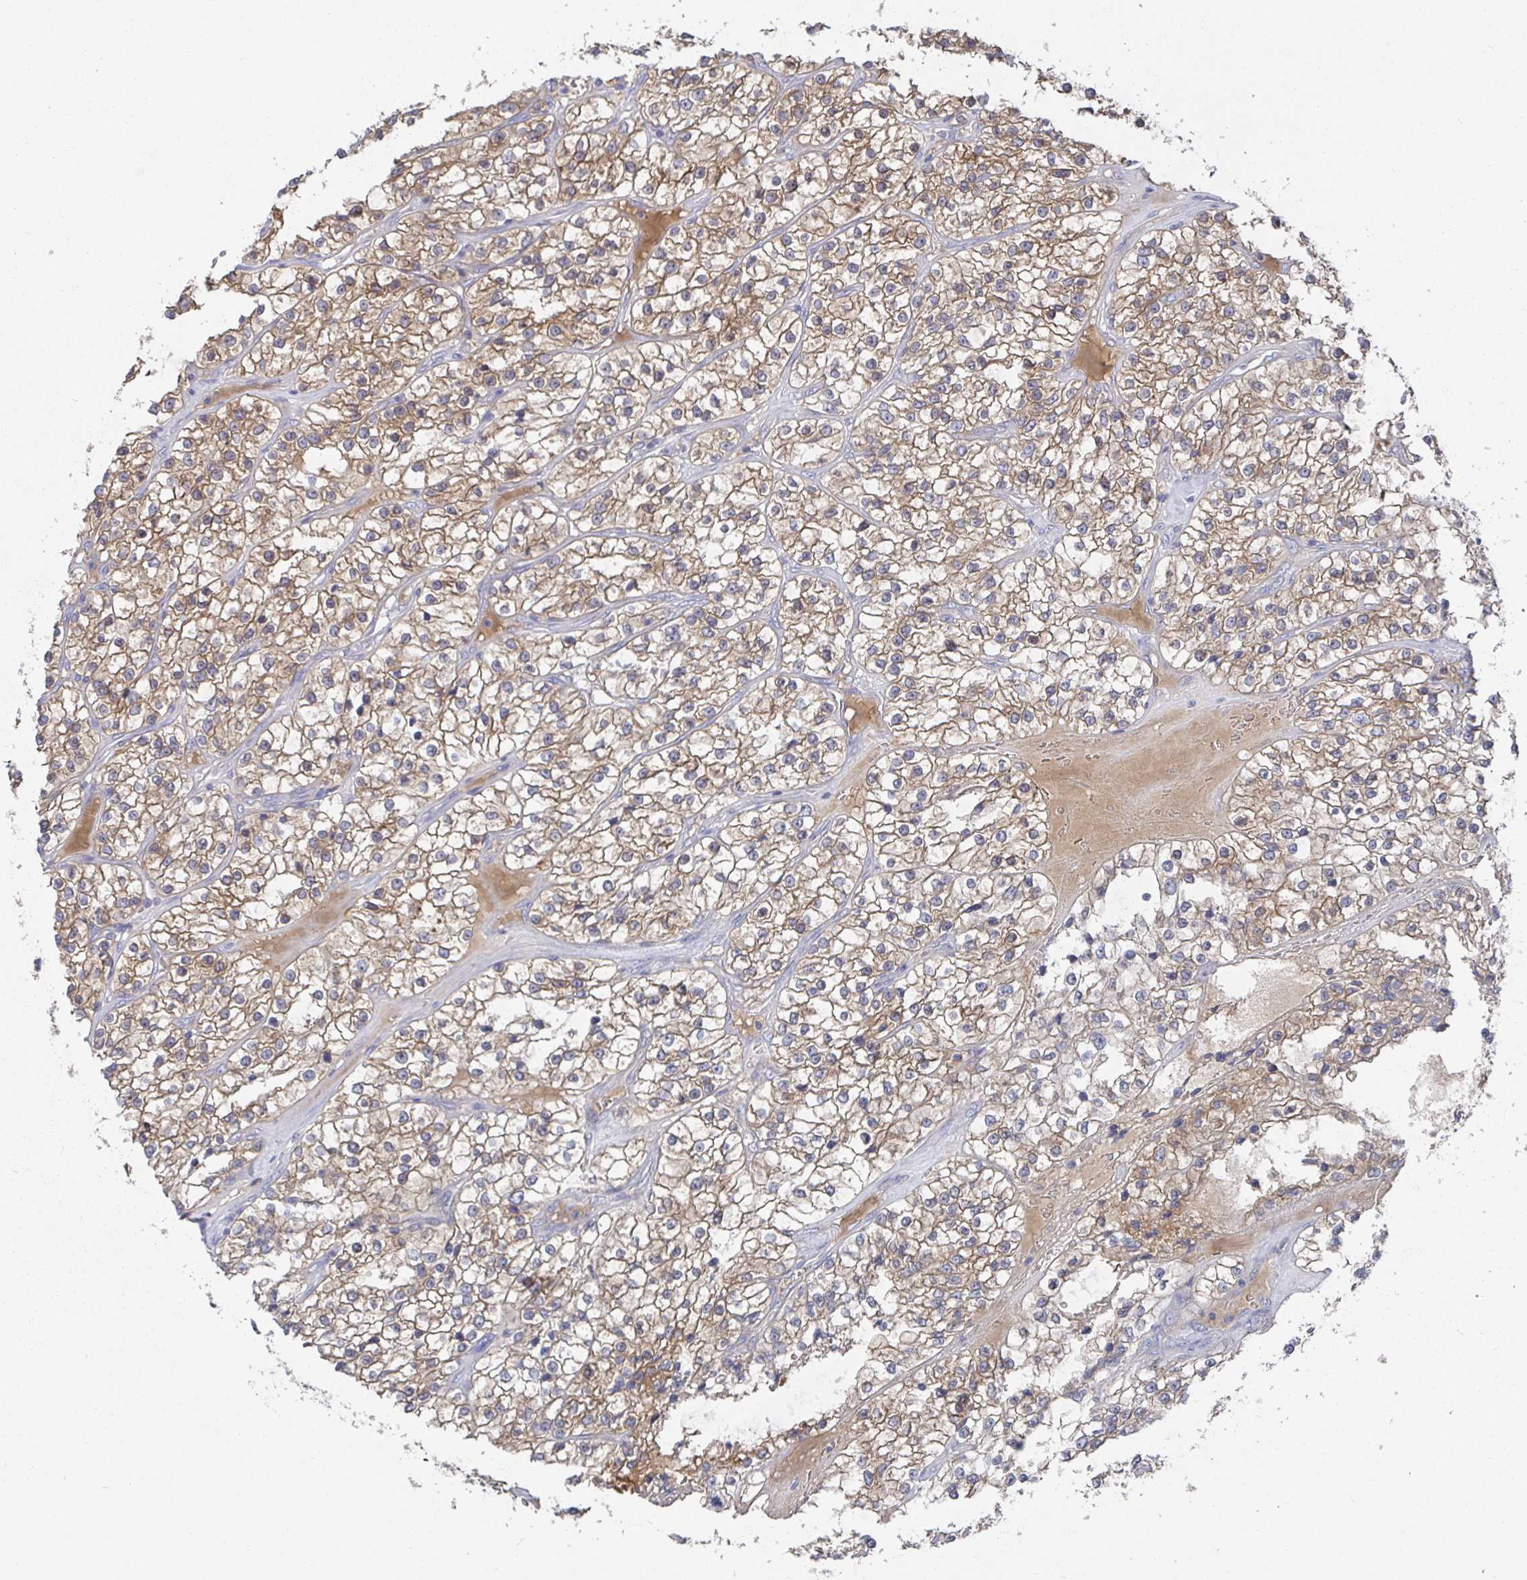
{"staining": {"intensity": "moderate", "quantity": ">75%", "location": "cytoplasmic/membranous"}, "tissue": "renal cancer", "cell_type": "Tumor cells", "image_type": "cancer", "snomed": [{"axis": "morphology", "description": "Adenocarcinoma, NOS"}, {"axis": "topography", "description": "Kidney"}], "caption": "A high-resolution histopathology image shows IHC staining of renal cancer, which demonstrates moderate cytoplasmic/membranous positivity in approximately >75% of tumor cells.", "gene": "GPR148", "patient": {"sex": "female", "age": 57}}